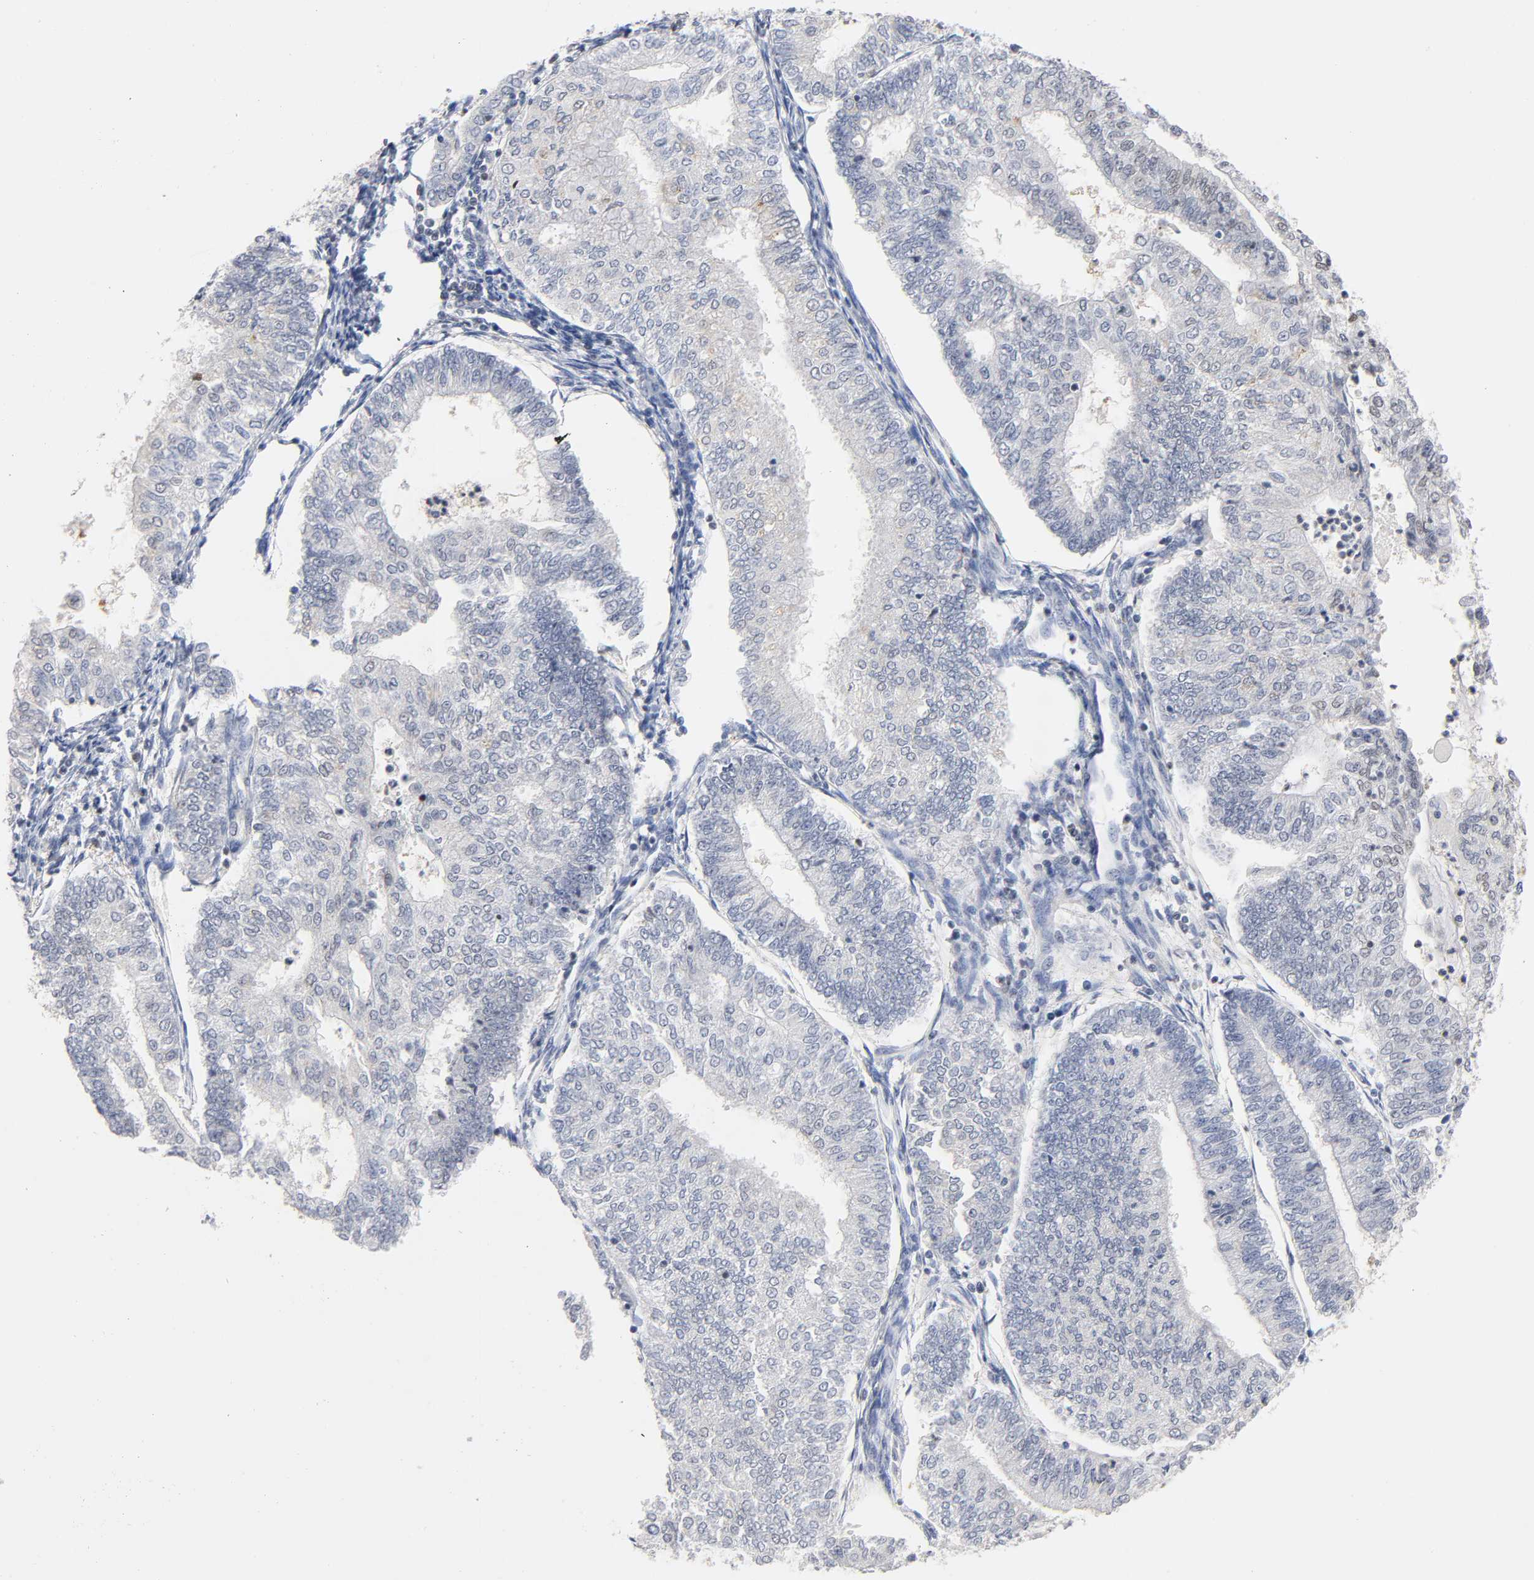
{"staining": {"intensity": "negative", "quantity": "none", "location": "none"}, "tissue": "endometrial cancer", "cell_type": "Tumor cells", "image_type": "cancer", "snomed": [{"axis": "morphology", "description": "Adenocarcinoma, NOS"}, {"axis": "topography", "description": "Endometrium"}], "caption": "Tumor cells are negative for brown protein staining in endometrial cancer (adenocarcinoma).", "gene": "RUNX1", "patient": {"sex": "female", "age": 59}}